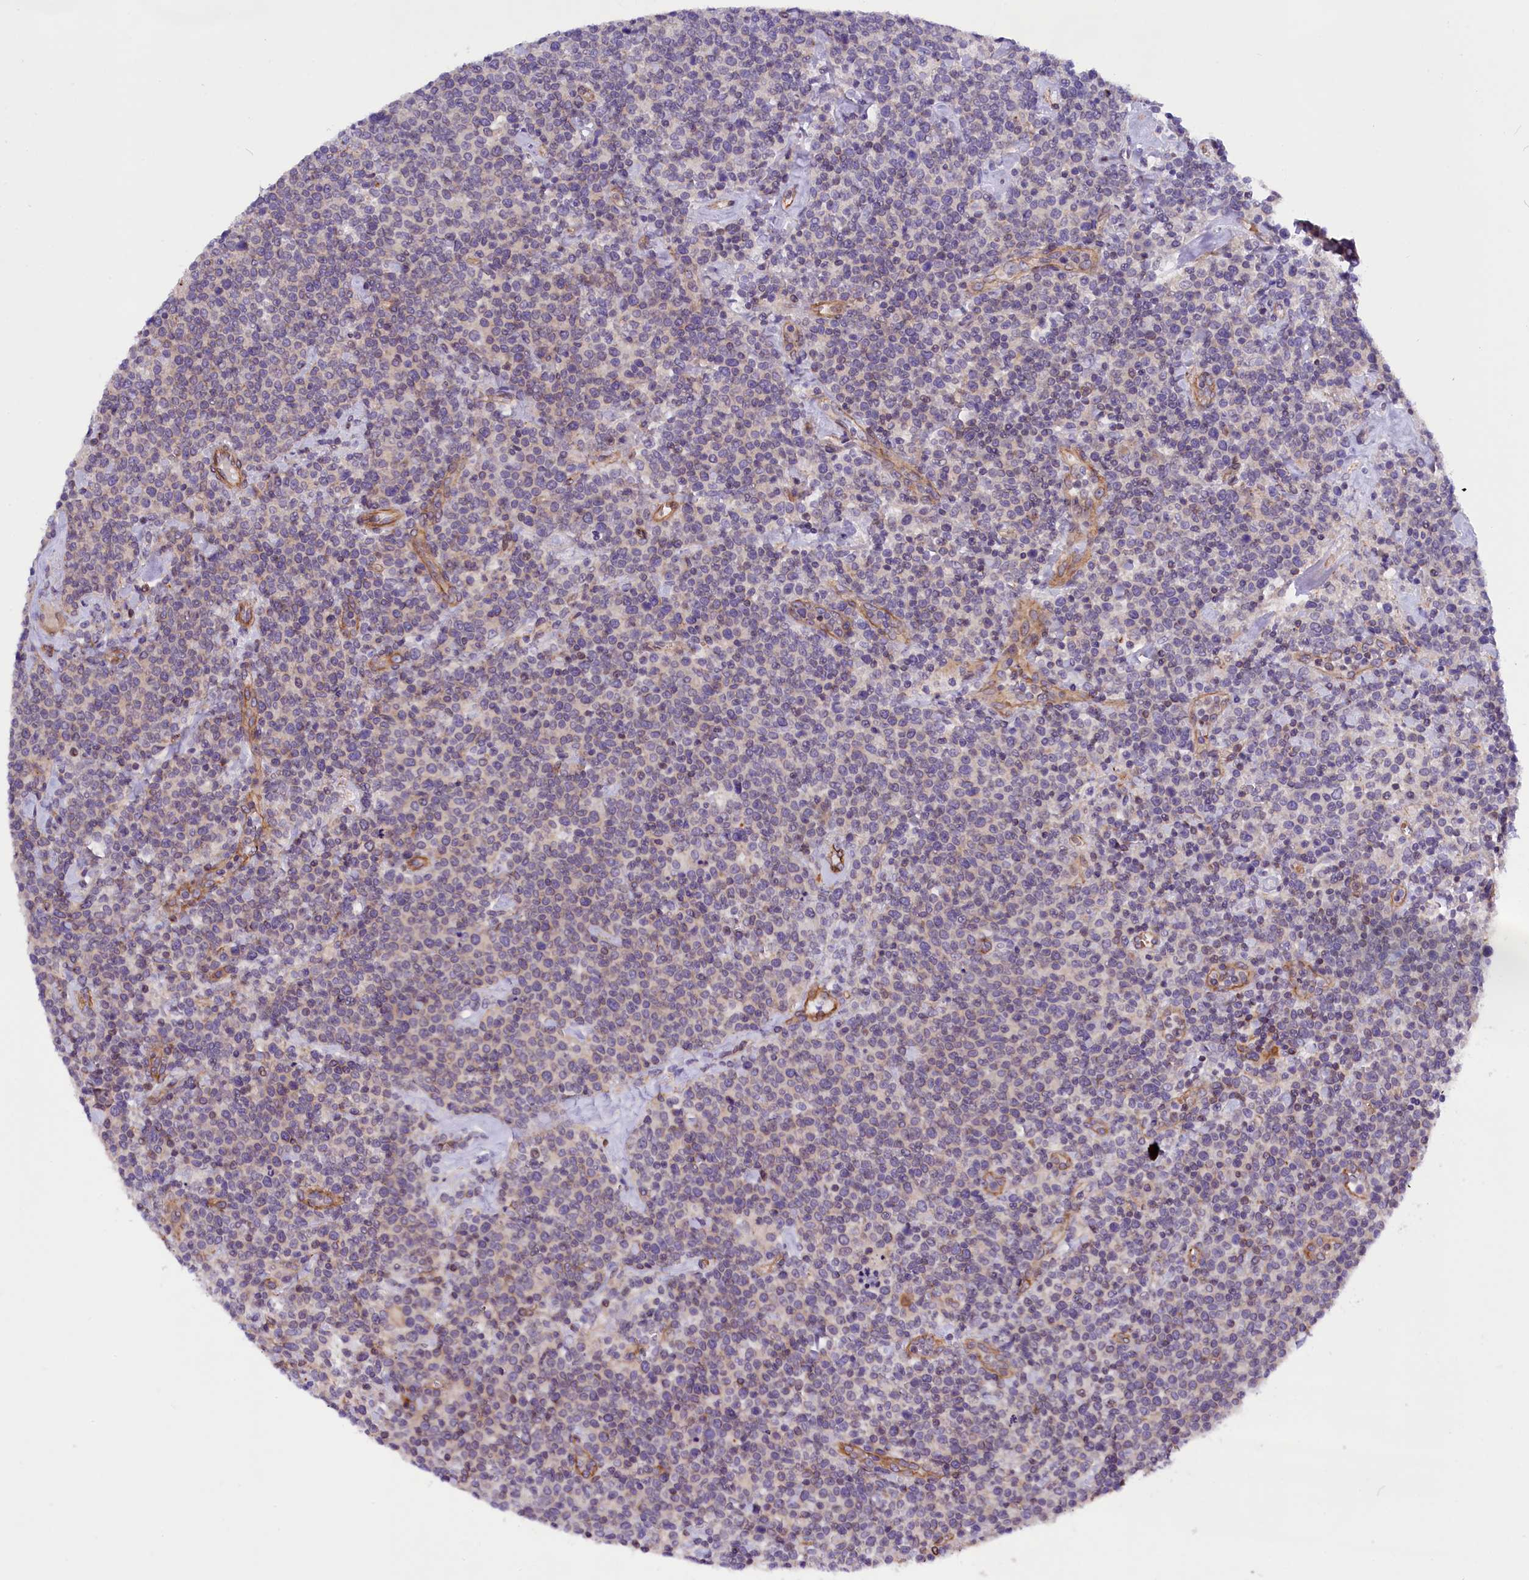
{"staining": {"intensity": "negative", "quantity": "none", "location": "none"}, "tissue": "lymphoma", "cell_type": "Tumor cells", "image_type": "cancer", "snomed": [{"axis": "morphology", "description": "Malignant lymphoma, non-Hodgkin's type, High grade"}, {"axis": "topography", "description": "Lymph node"}], "caption": "Lymphoma stained for a protein using immunohistochemistry reveals no staining tumor cells.", "gene": "MED20", "patient": {"sex": "male", "age": 61}}